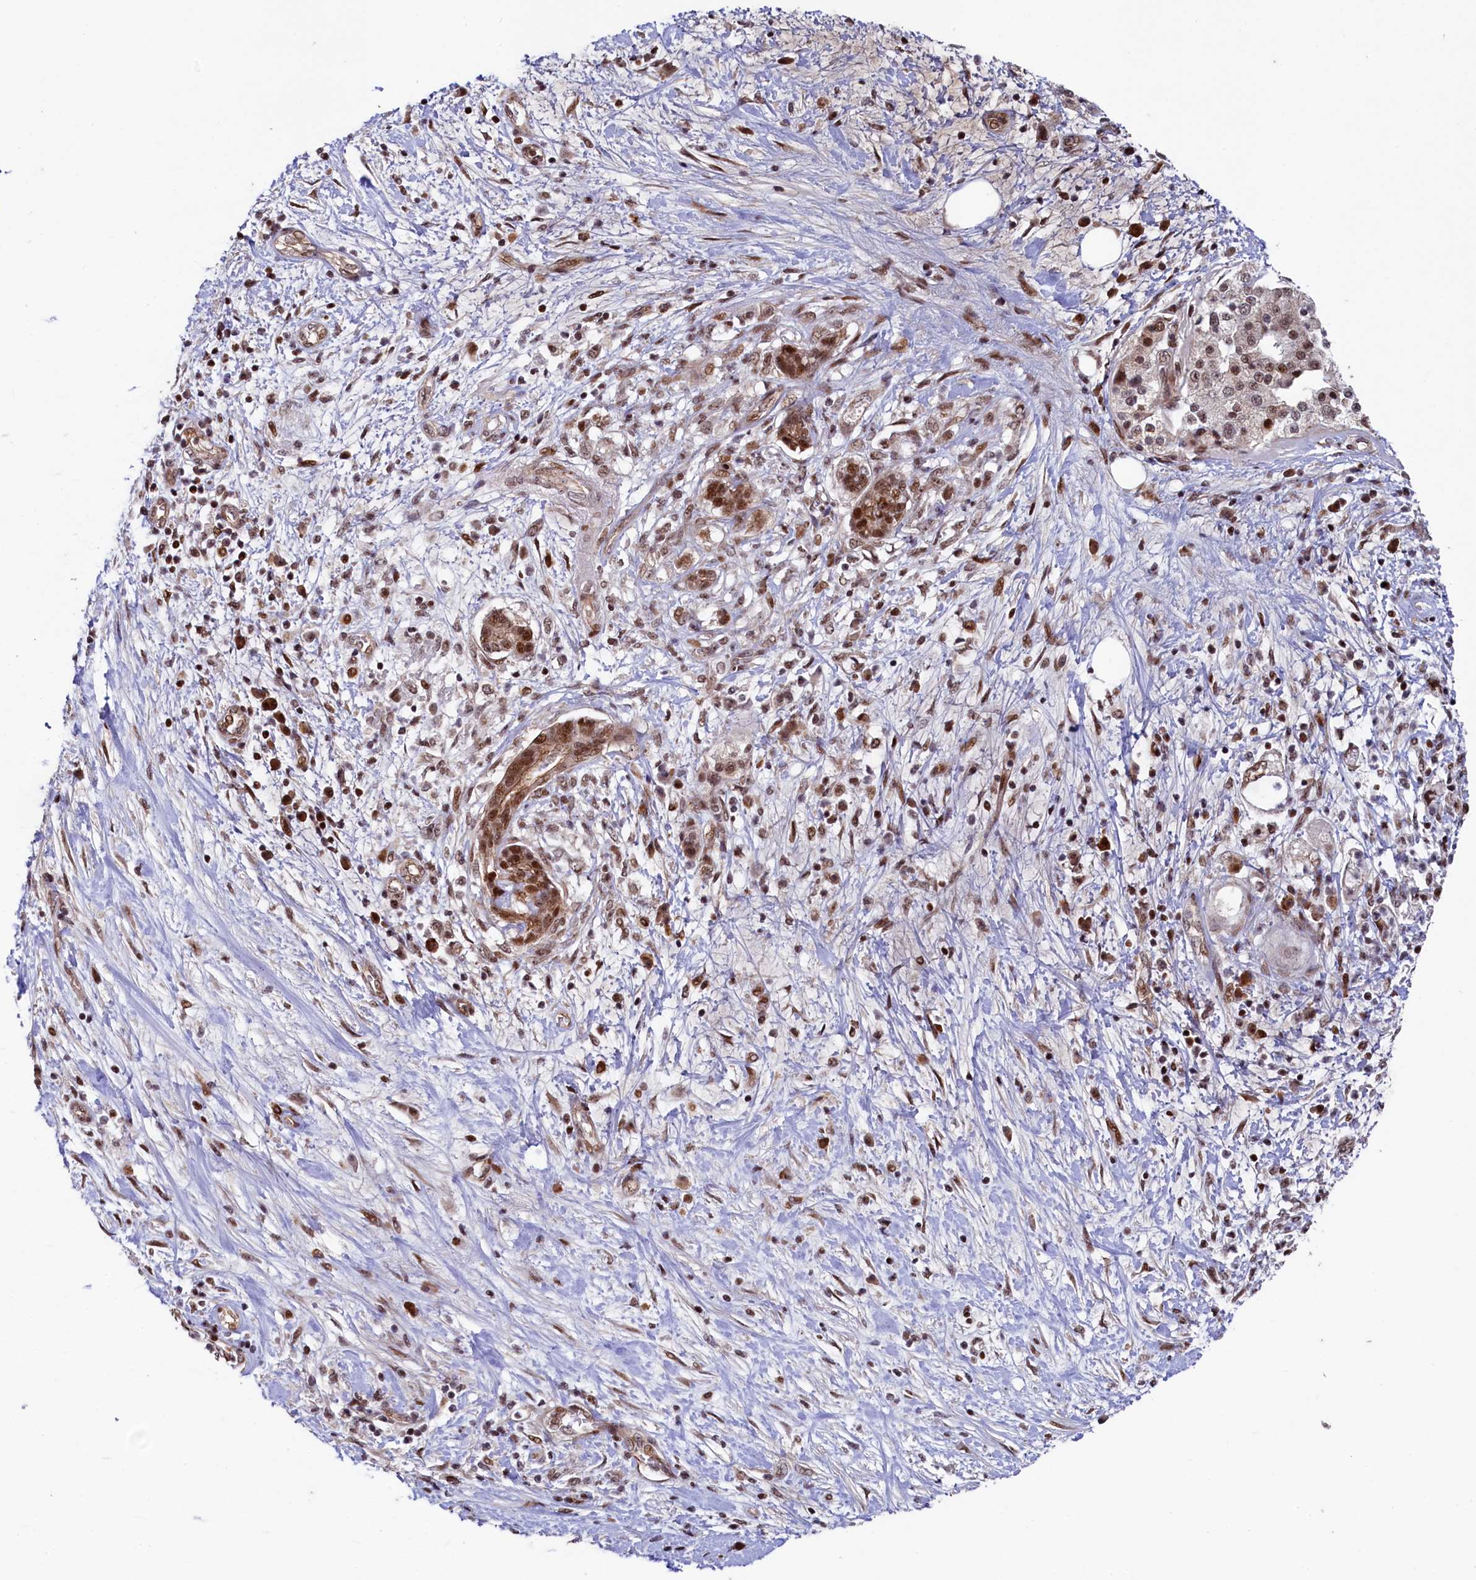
{"staining": {"intensity": "moderate", "quantity": ">75%", "location": "nuclear"}, "tissue": "pancreatic cancer", "cell_type": "Tumor cells", "image_type": "cancer", "snomed": [{"axis": "morphology", "description": "Adenocarcinoma, NOS"}, {"axis": "topography", "description": "Pancreas"}], "caption": "IHC (DAB) staining of pancreatic cancer (adenocarcinoma) demonstrates moderate nuclear protein staining in approximately >75% of tumor cells. The staining was performed using DAB to visualize the protein expression in brown, while the nuclei were stained in blue with hematoxylin (Magnification: 20x).", "gene": "LEO1", "patient": {"sex": "female", "age": 73}}